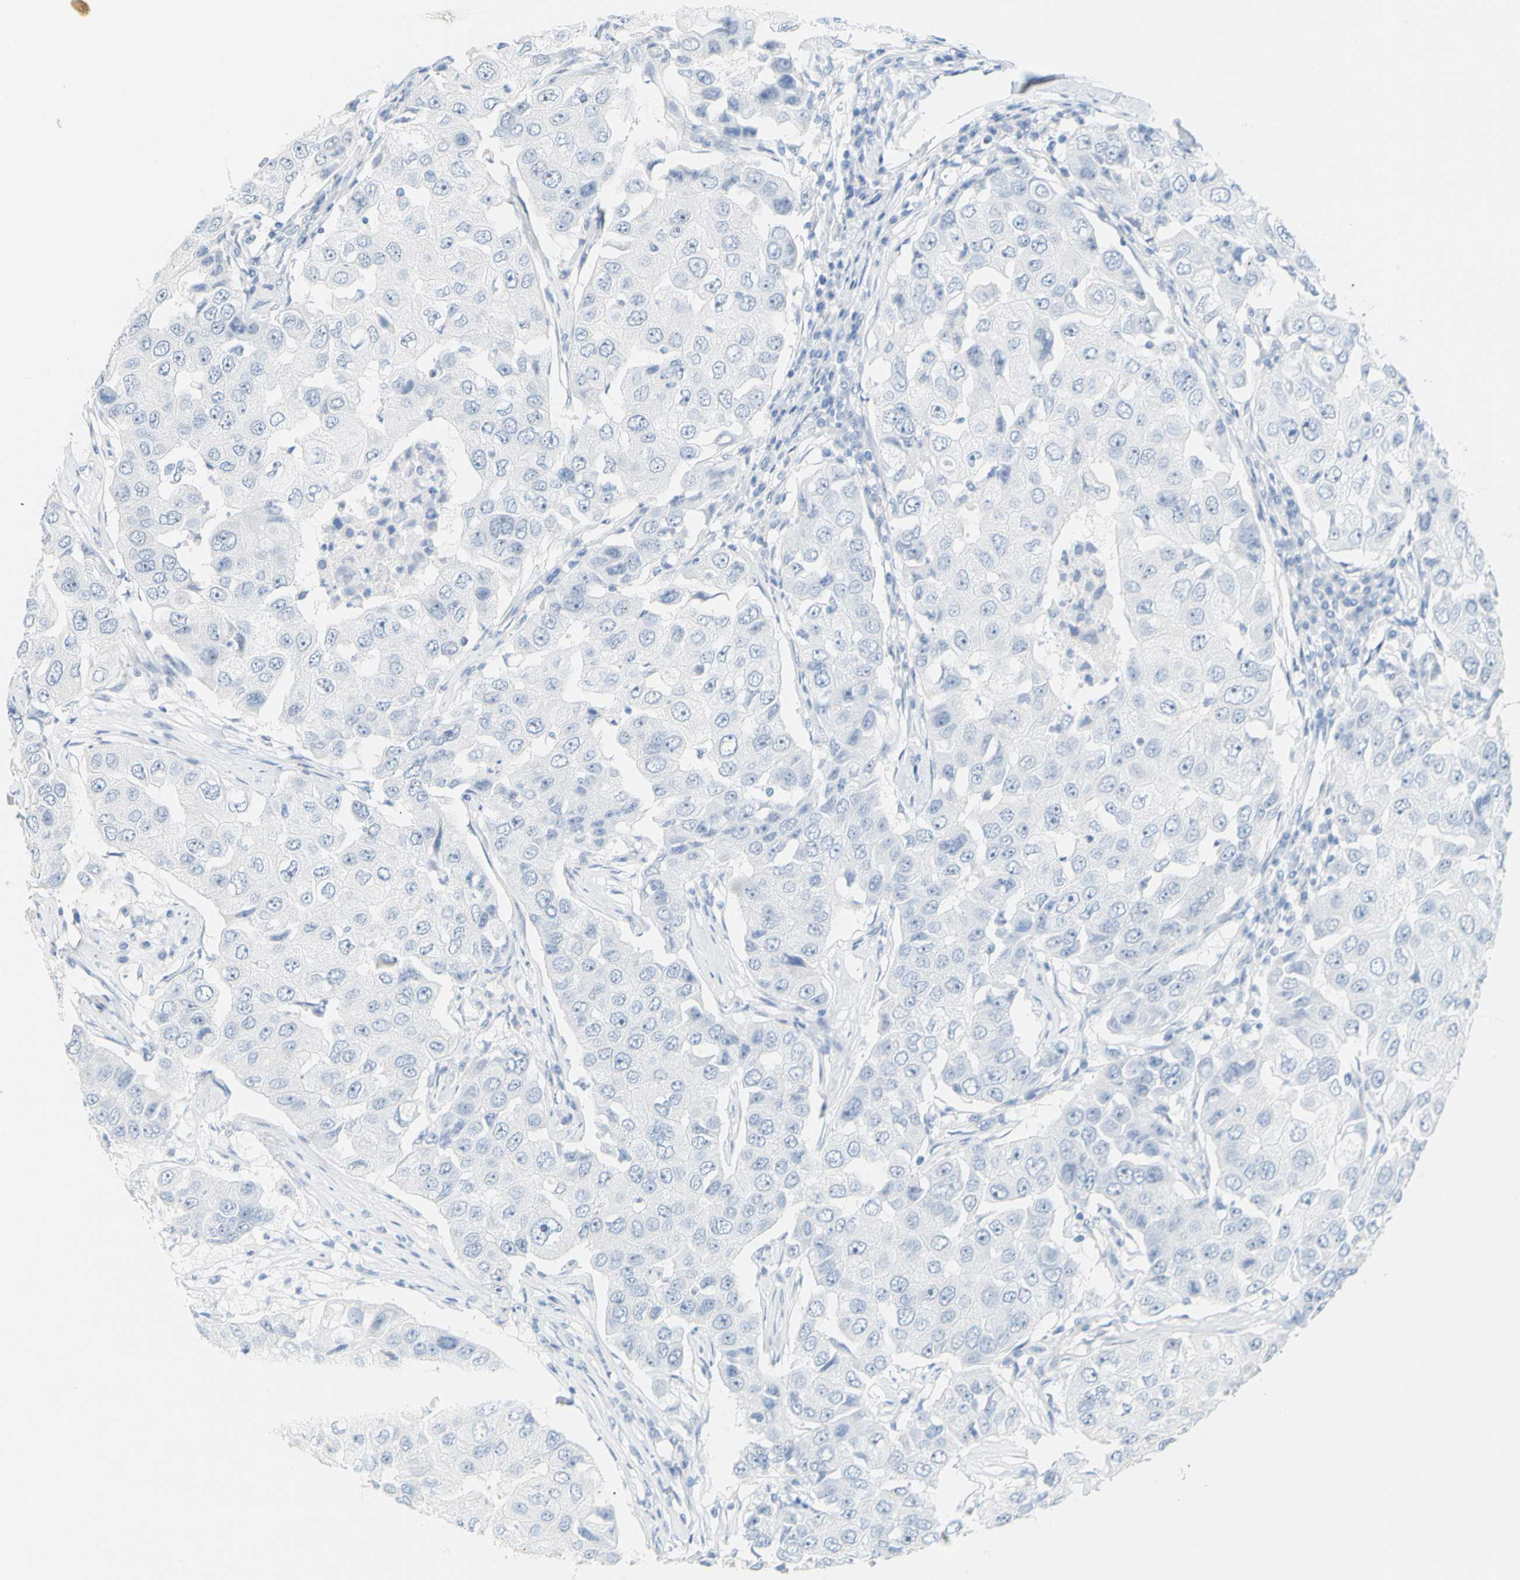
{"staining": {"intensity": "negative", "quantity": "none", "location": "none"}, "tissue": "breast cancer", "cell_type": "Tumor cells", "image_type": "cancer", "snomed": [{"axis": "morphology", "description": "Duct carcinoma"}, {"axis": "topography", "description": "Breast"}], "caption": "Human breast cancer (intraductal carcinoma) stained for a protein using immunohistochemistry shows no expression in tumor cells.", "gene": "OPN1SW", "patient": {"sex": "female", "age": 27}}